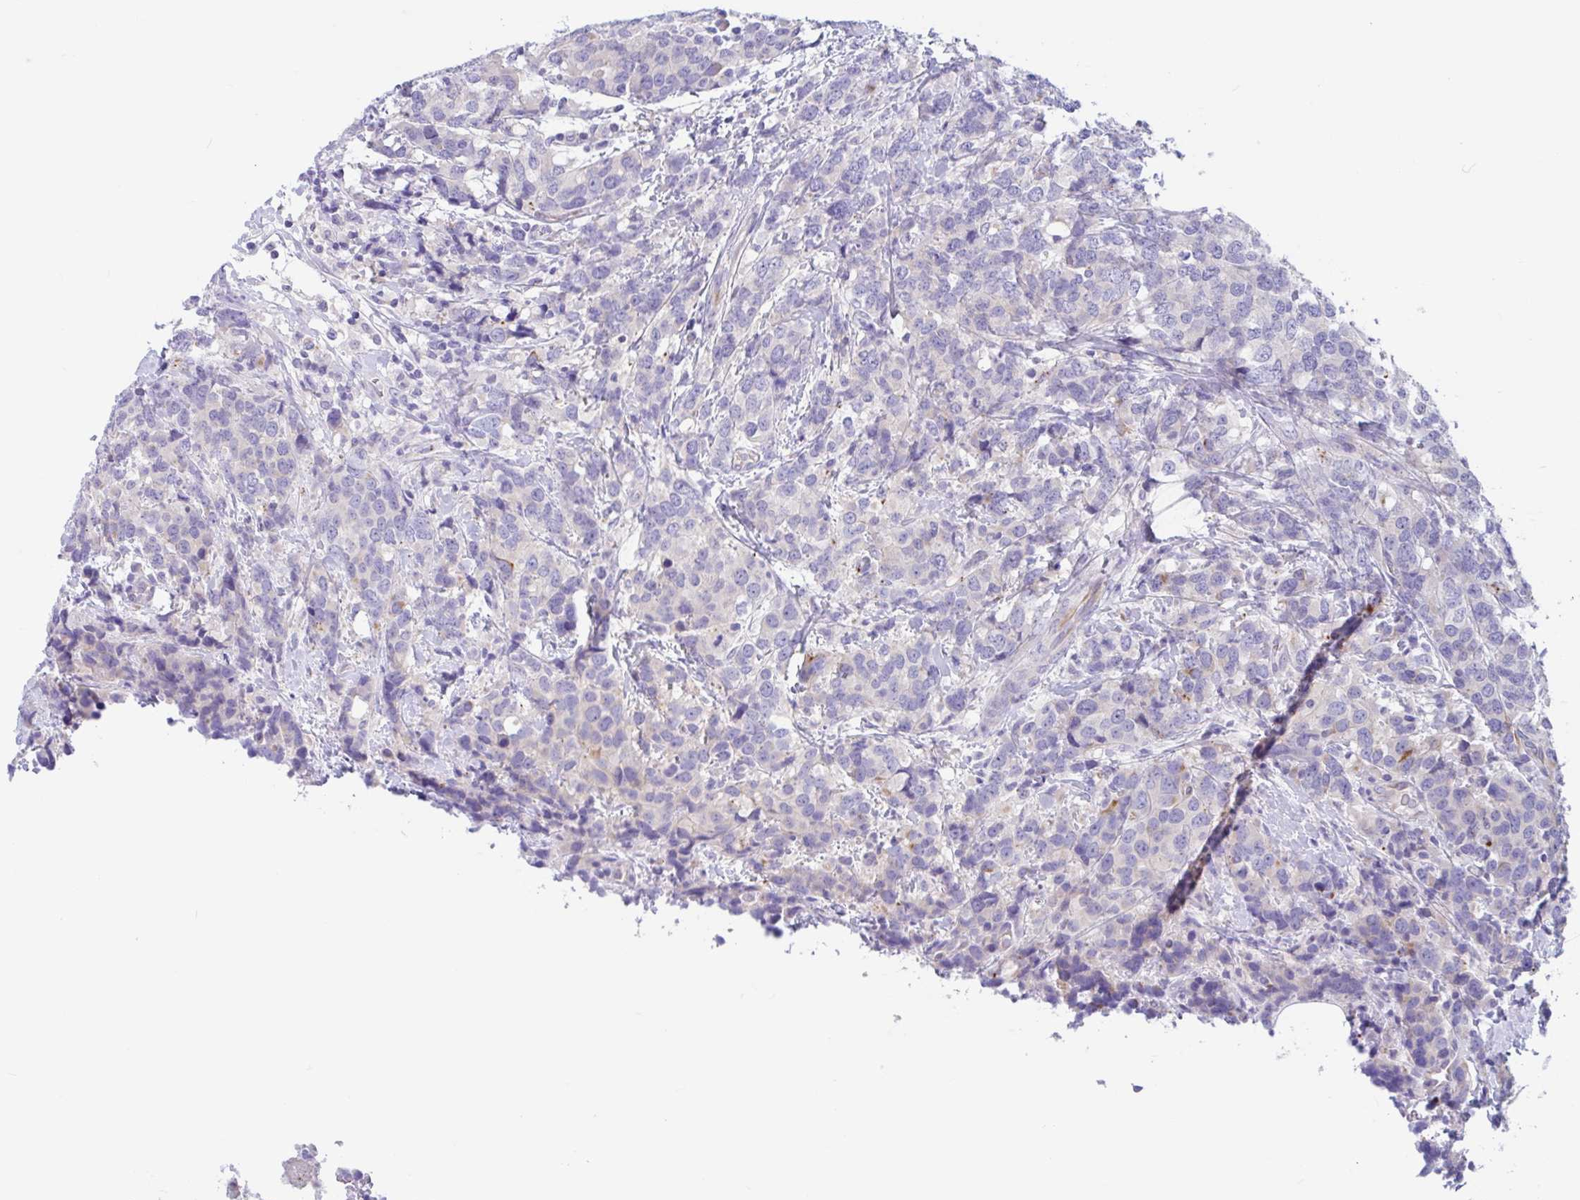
{"staining": {"intensity": "negative", "quantity": "none", "location": "none"}, "tissue": "breast cancer", "cell_type": "Tumor cells", "image_type": "cancer", "snomed": [{"axis": "morphology", "description": "Lobular carcinoma"}, {"axis": "topography", "description": "Breast"}], "caption": "A histopathology image of breast lobular carcinoma stained for a protein displays no brown staining in tumor cells.", "gene": "OR6N2", "patient": {"sex": "female", "age": 59}}